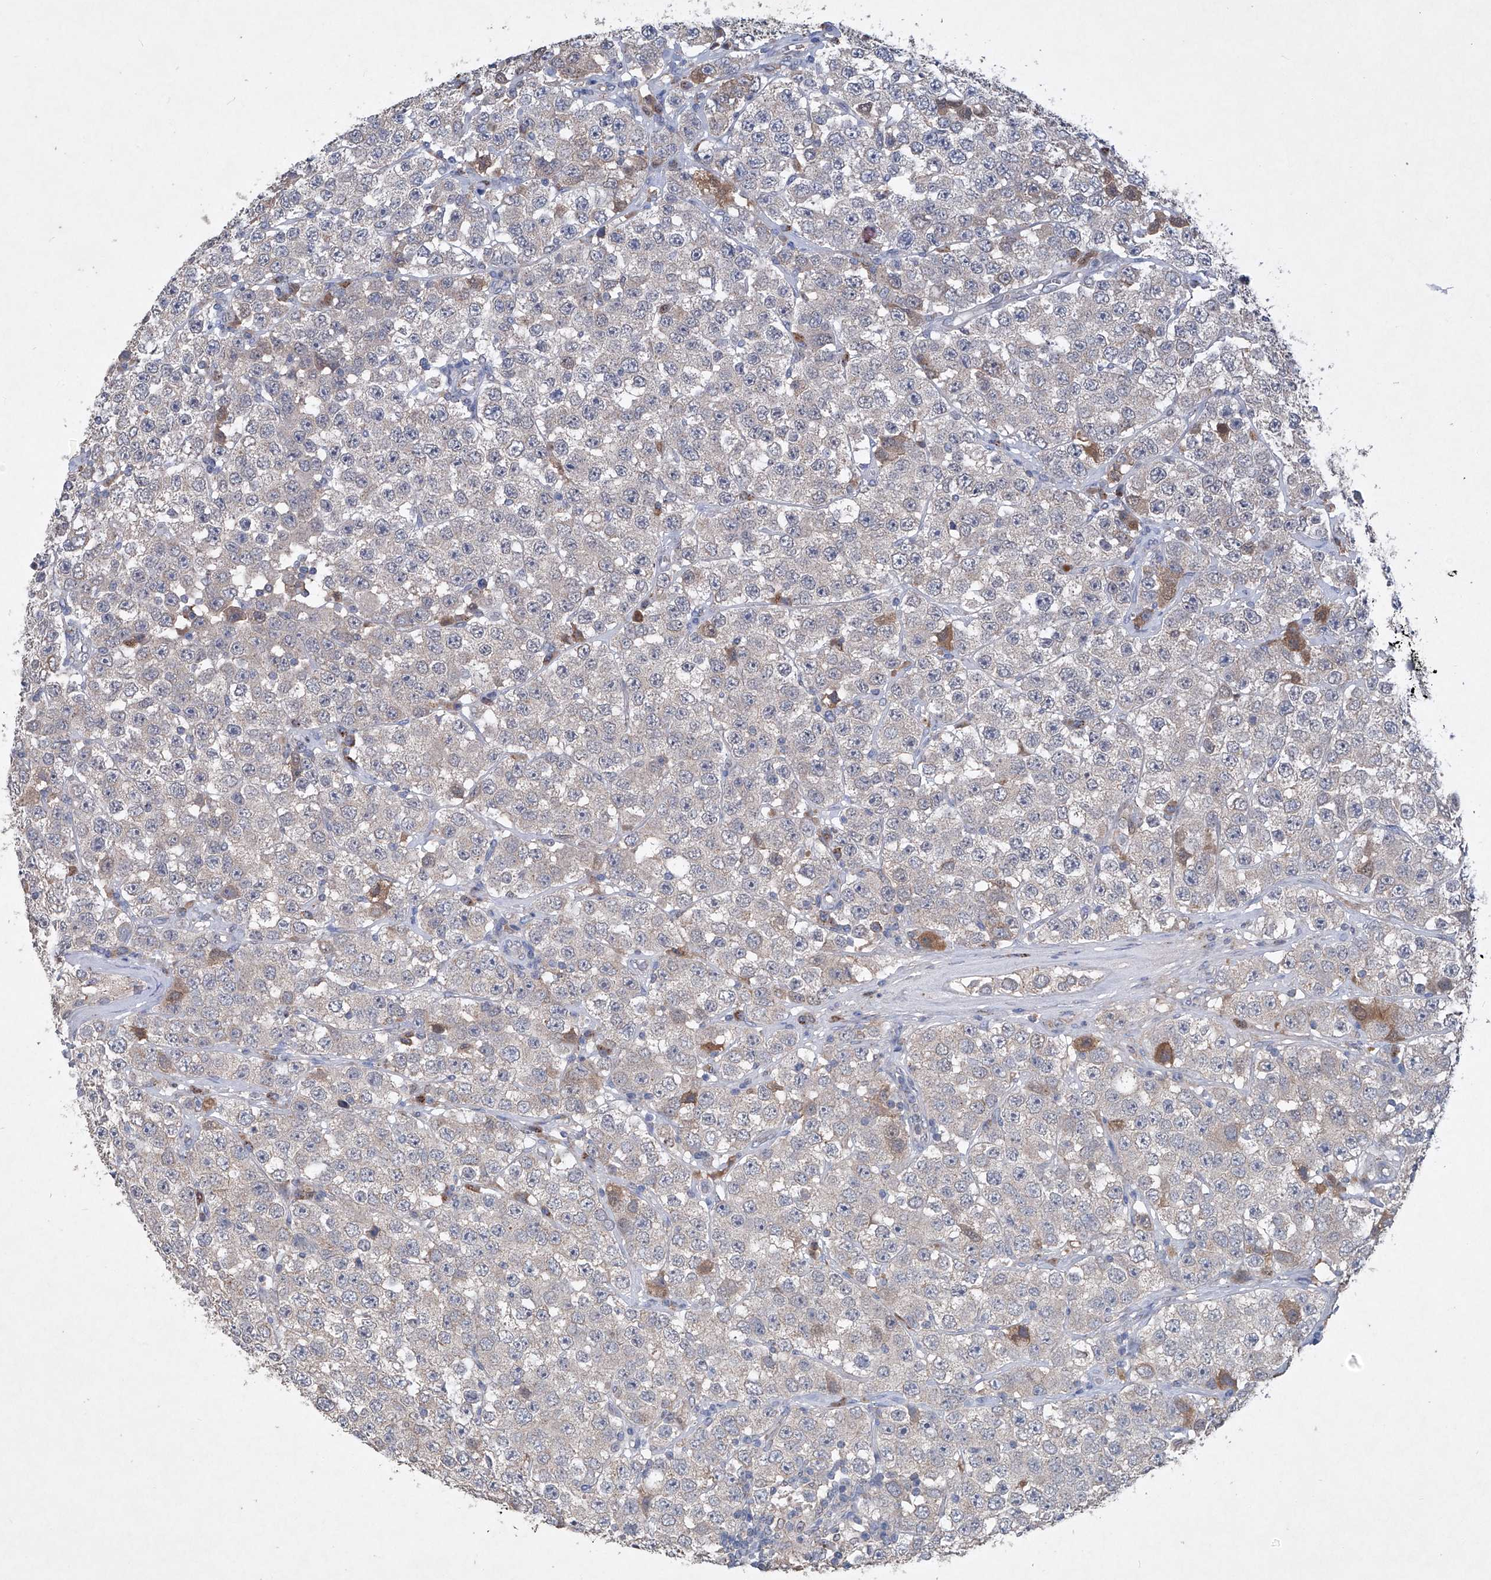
{"staining": {"intensity": "negative", "quantity": "none", "location": "none"}, "tissue": "testis cancer", "cell_type": "Tumor cells", "image_type": "cancer", "snomed": [{"axis": "morphology", "description": "Seminoma, NOS"}, {"axis": "topography", "description": "Testis"}], "caption": "The immunohistochemistry photomicrograph has no significant staining in tumor cells of testis cancer (seminoma) tissue.", "gene": "PCSK5", "patient": {"sex": "male", "age": 28}}